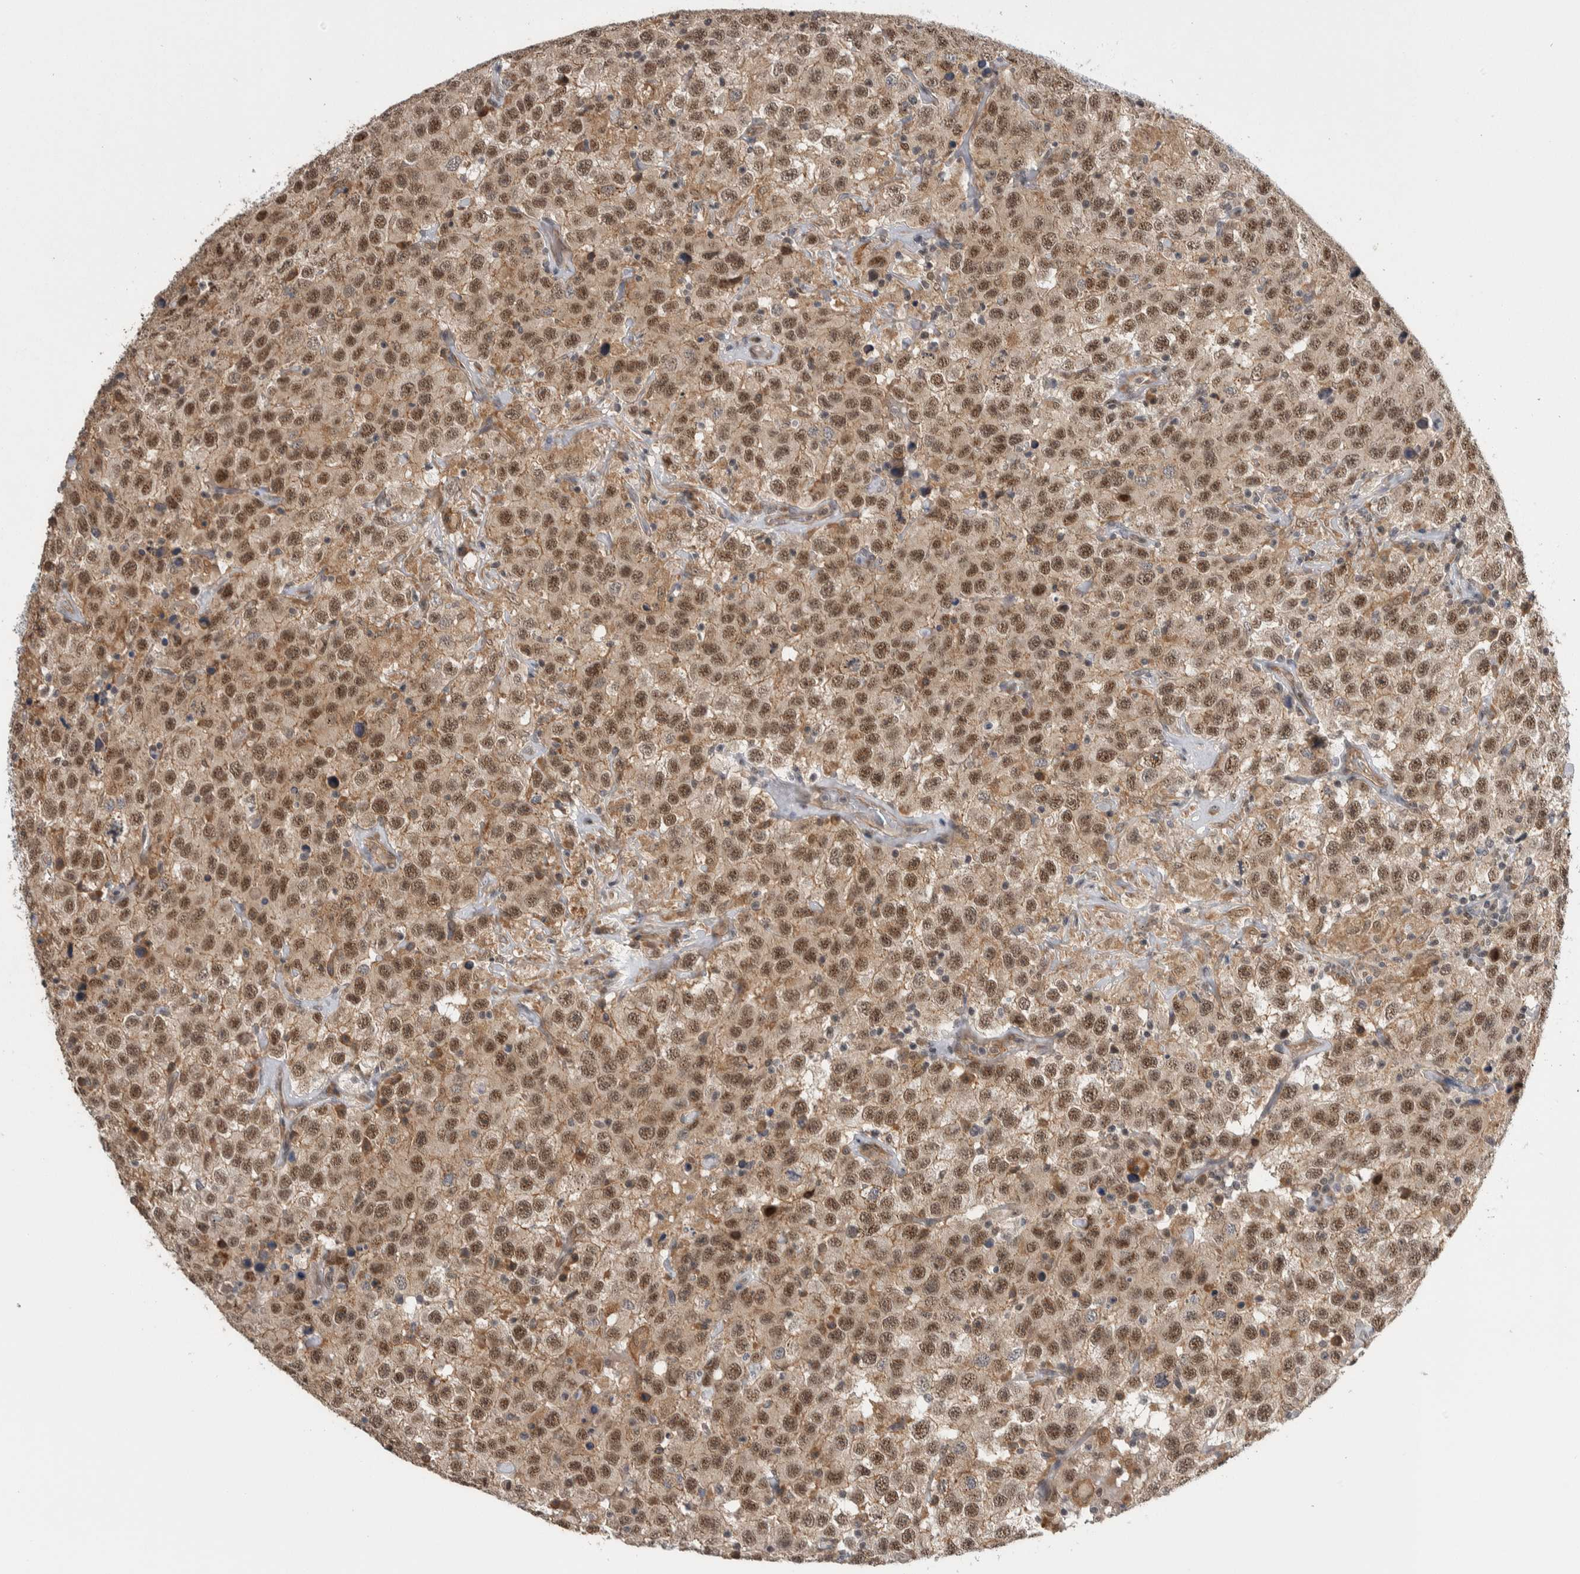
{"staining": {"intensity": "moderate", "quantity": ">75%", "location": "nuclear"}, "tissue": "testis cancer", "cell_type": "Tumor cells", "image_type": "cancer", "snomed": [{"axis": "morphology", "description": "Seminoma, NOS"}, {"axis": "topography", "description": "Testis"}], "caption": "An immunohistochemistry (IHC) histopathology image of neoplastic tissue is shown. Protein staining in brown highlights moderate nuclear positivity in testis cancer (seminoma) within tumor cells. The staining was performed using DAB (3,3'-diaminobenzidine), with brown indicating positive protein expression. Nuclei are stained blue with hematoxylin.", "gene": "PRDM4", "patient": {"sex": "male", "age": 41}}